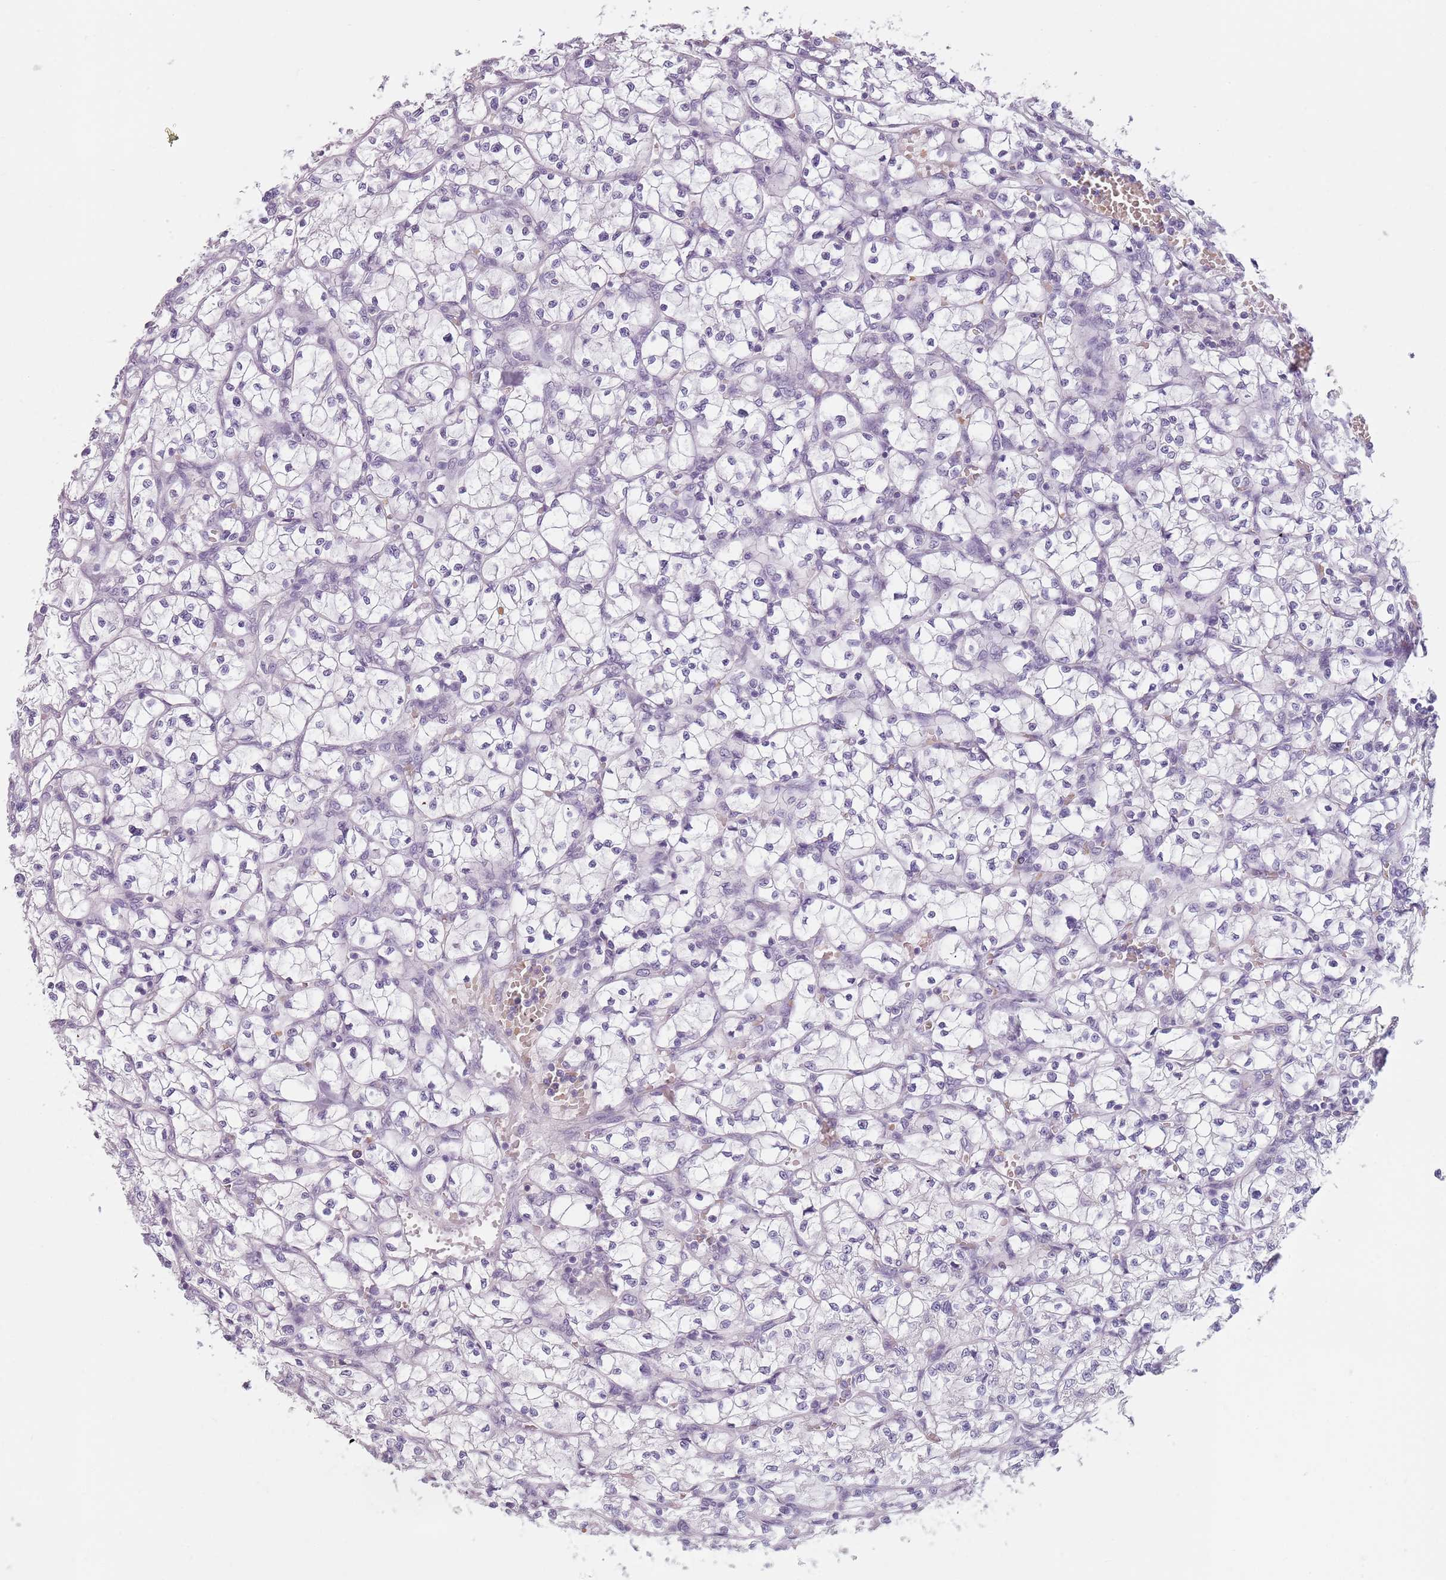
{"staining": {"intensity": "negative", "quantity": "none", "location": "none"}, "tissue": "renal cancer", "cell_type": "Tumor cells", "image_type": "cancer", "snomed": [{"axis": "morphology", "description": "Adenocarcinoma, NOS"}, {"axis": "topography", "description": "Kidney"}], "caption": "Immunohistochemical staining of renal cancer (adenocarcinoma) reveals no significant staining in tumor cells.", "gene": "PIEZO1", "patient": {"sex": "female", "age": 64}}